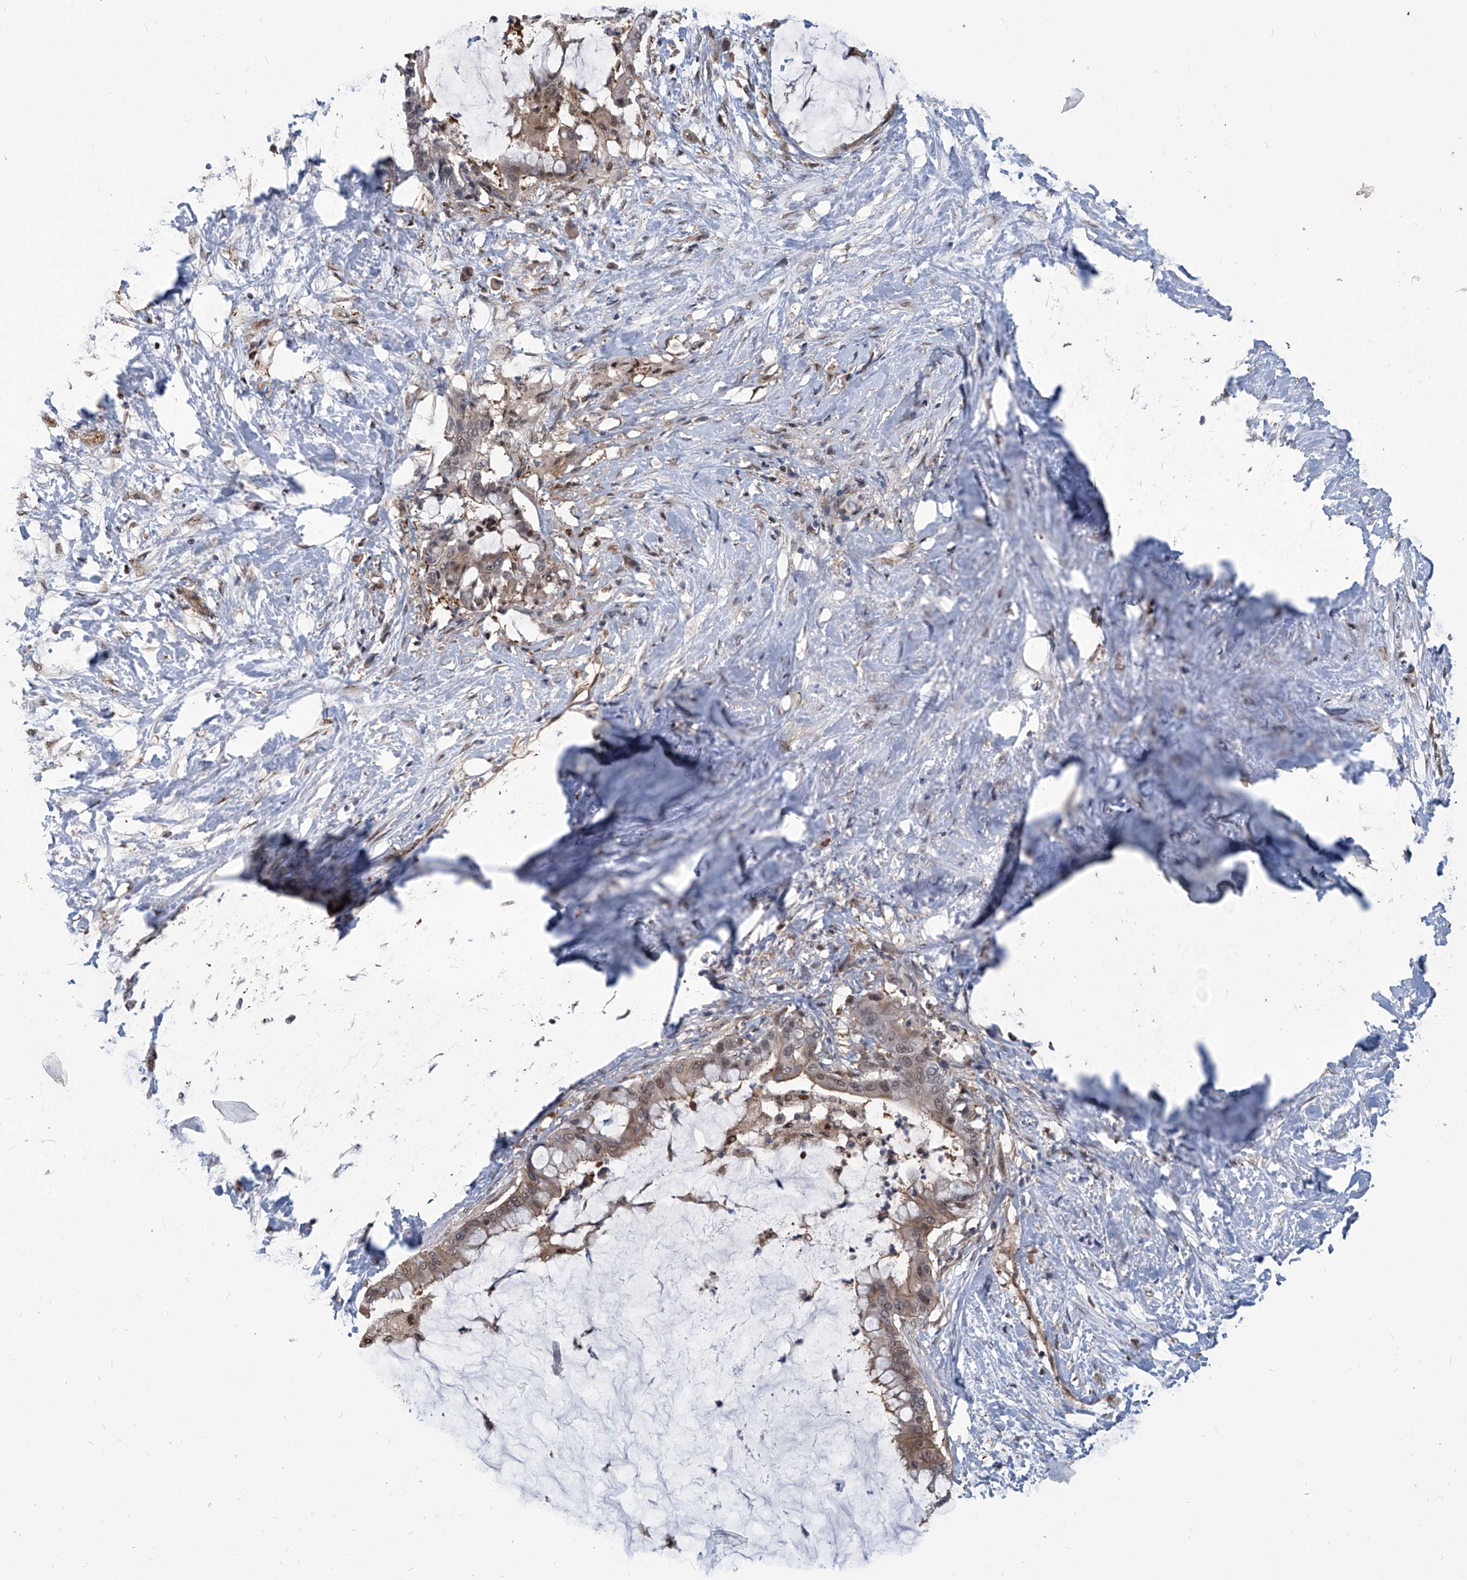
{"staining": {"intensity": "weak", "quantity": "<25%", "location": "cytoplasmic/membranous,nuclear"}, "tissue": "pancreatic cancer", "cell_type": "Tumor cells", "image_type": "cancer", "snomed": [{"axis": "morphology", "description": "Adenocarcinoma, NOS"}, {"axis": "topography", "description": "Pancreas"}], "caption": "DAB (3,3'-diaminobenzidine) immunohistochemical staining of human pancreatic cancer shows no significant positivity in tumor cells.", "gene": "PSMB1", "patient": {"sex": "male", "age": 41}}